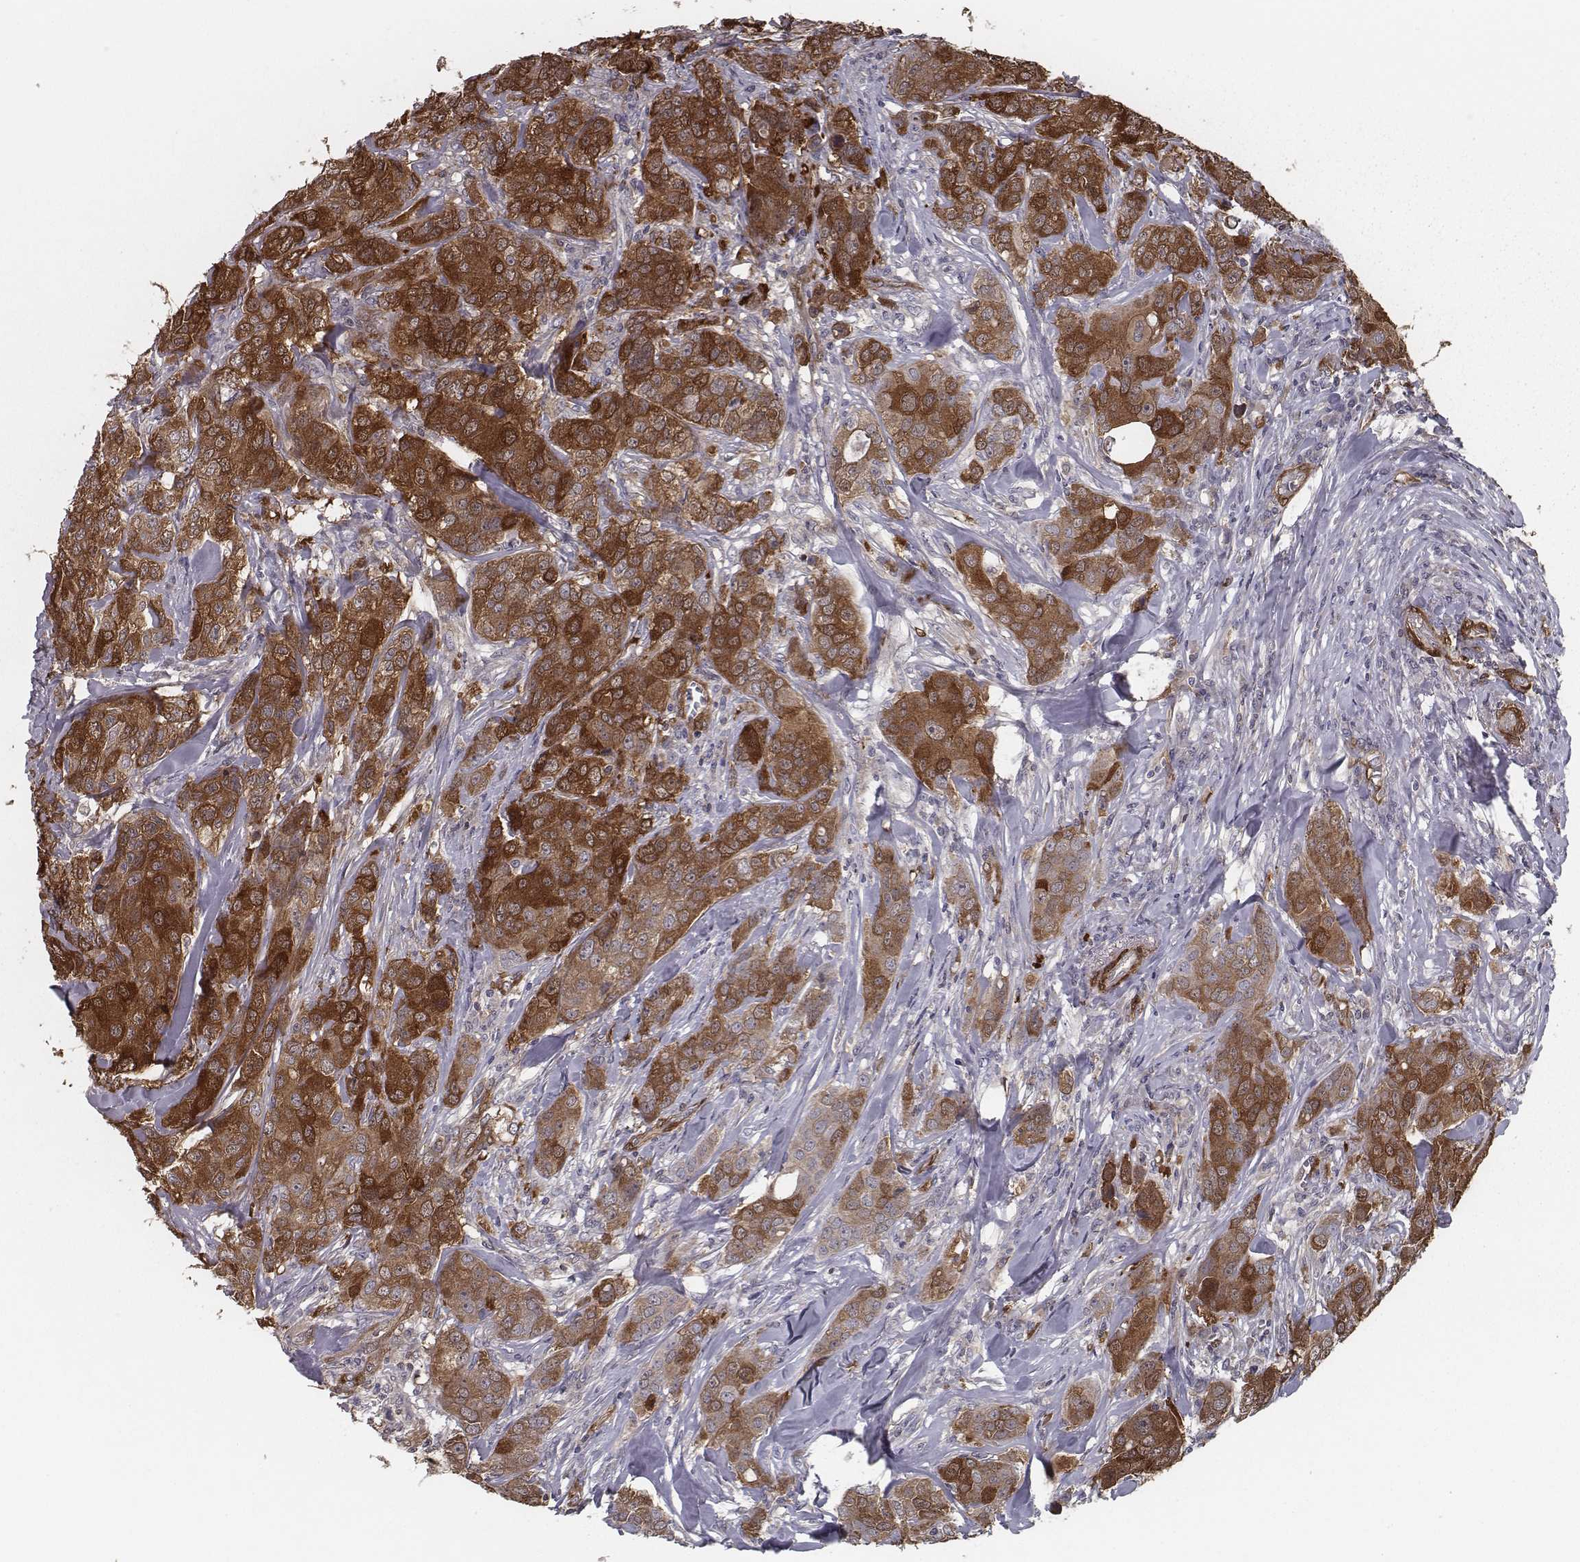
{"staining": {"intensity": "strong", "quantity": ">75%", "location": "cytoplasmic/membranous"}, "tissue": "breast cancer", "cell_type": "Tumor cells", "image_type": "cancer", "snomed": [{"axis": "morphology", "description": "Duct carcinoma"}, {"axis": "topography", "description": "Breast"}], "caption": "High-power microscopy captured an immunohistochemistry micrograph of breast infiltrating ductal carcinoma, revealing strong cytoplasmic/membranous expression in approximately >75% of tumor cells. Using DAB (3,3'-diaminobenzidine) (brown) and hematoxylin (blue) stains, captured at high magnification using brightfield microscopy.", "gene": "ISYNA1", "patient": {"sex": "female", "age": 43}}